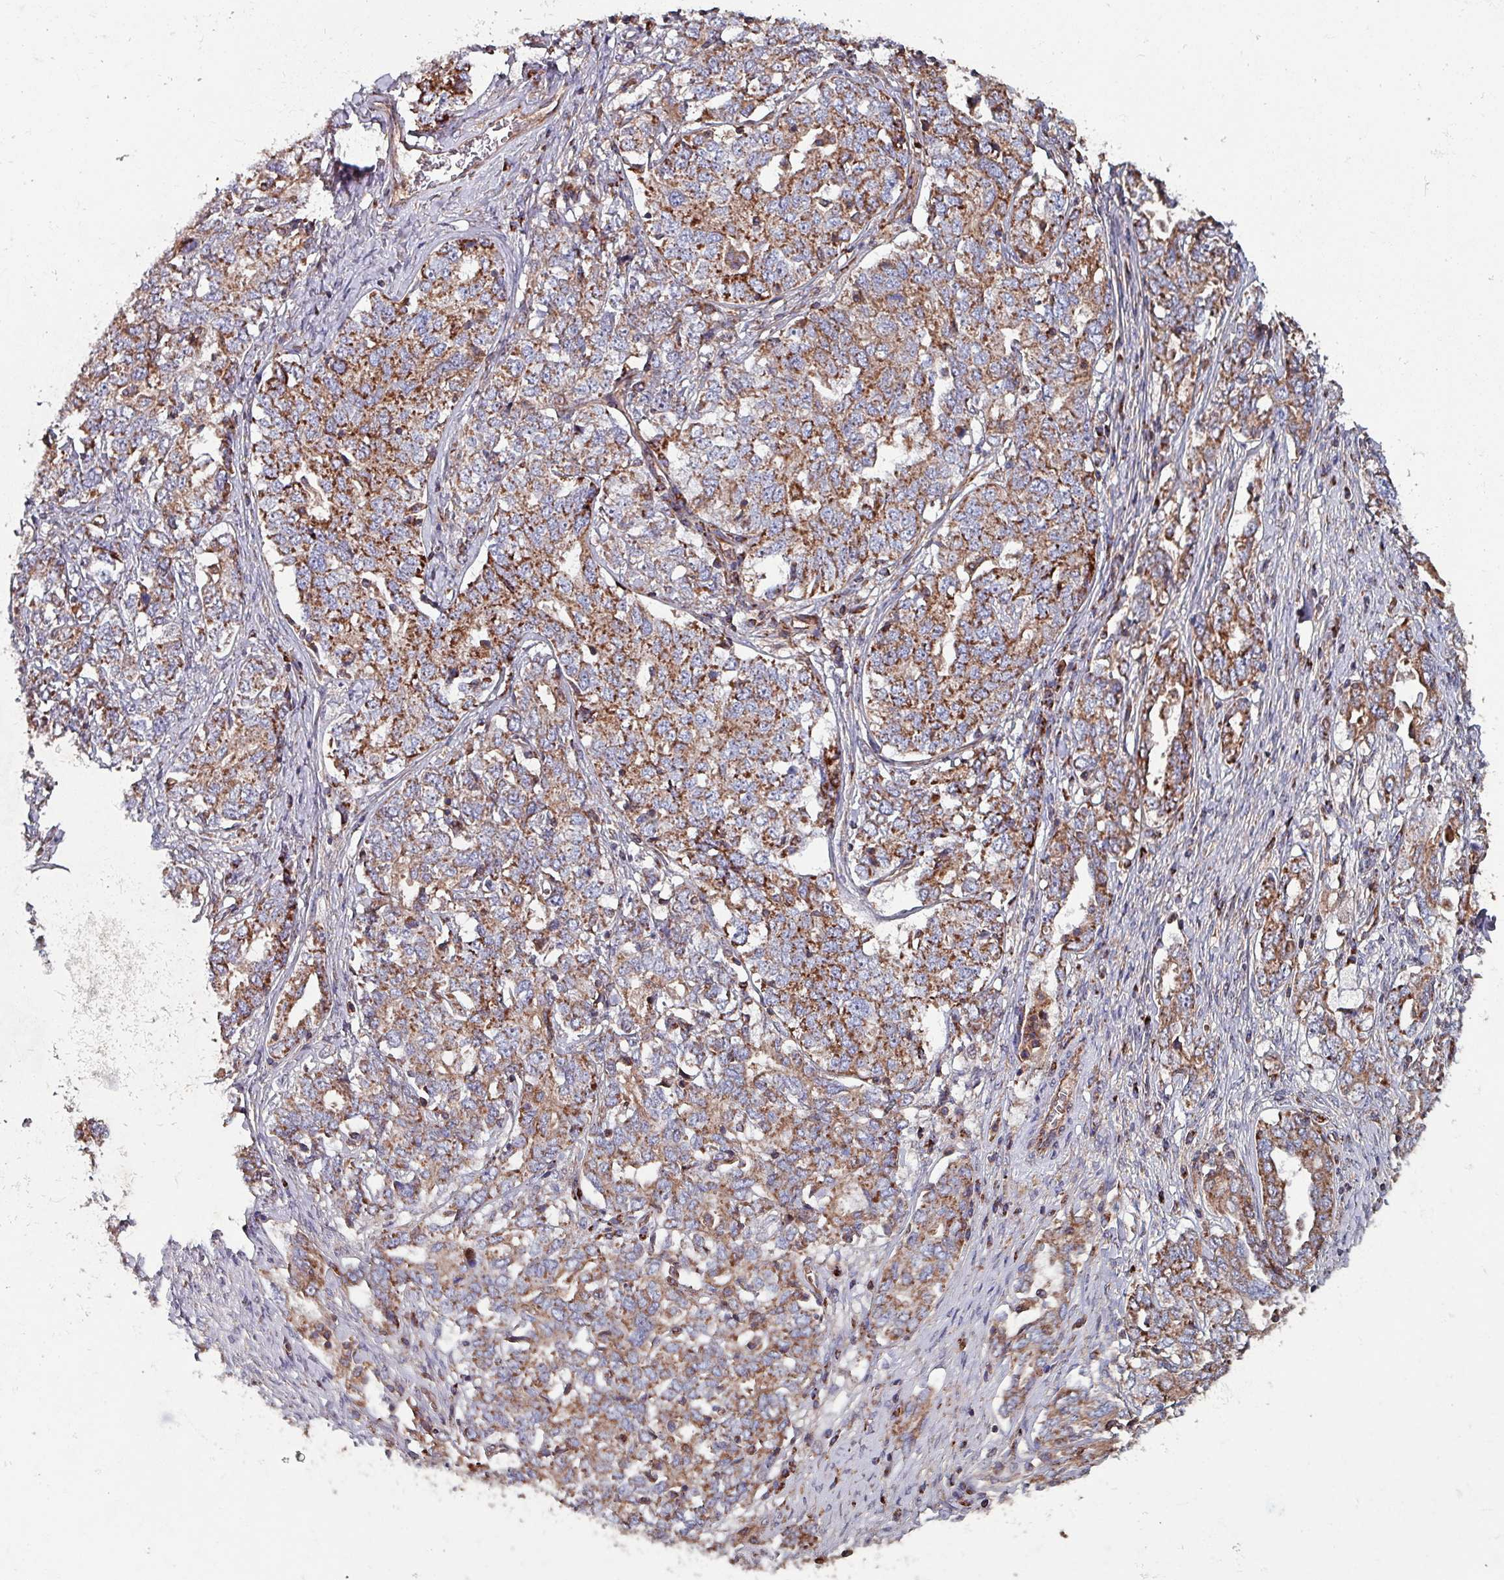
{"staining": {"intensity": "moderate", "quantity": ">75%", "location": "cytoplasmic/membranous"}, "tissue": "ovarian cancer", "cell_type": "Tumor cells", "image_type": "cancer", "snomed": [{"axis": "morphology", "description": "Carcinoma, endometroid"}, {"axis": "topography", "description": "Ovary"}], "caption": "Immunohistochemical staining of human ovarian cancer (endometroid carcinoma) displays moderate cytoplasmic/membranous protein positivity in about >75% of tumor cells.", "gene": "ANO10", "patient": {"sex": "female", "age": 62}}